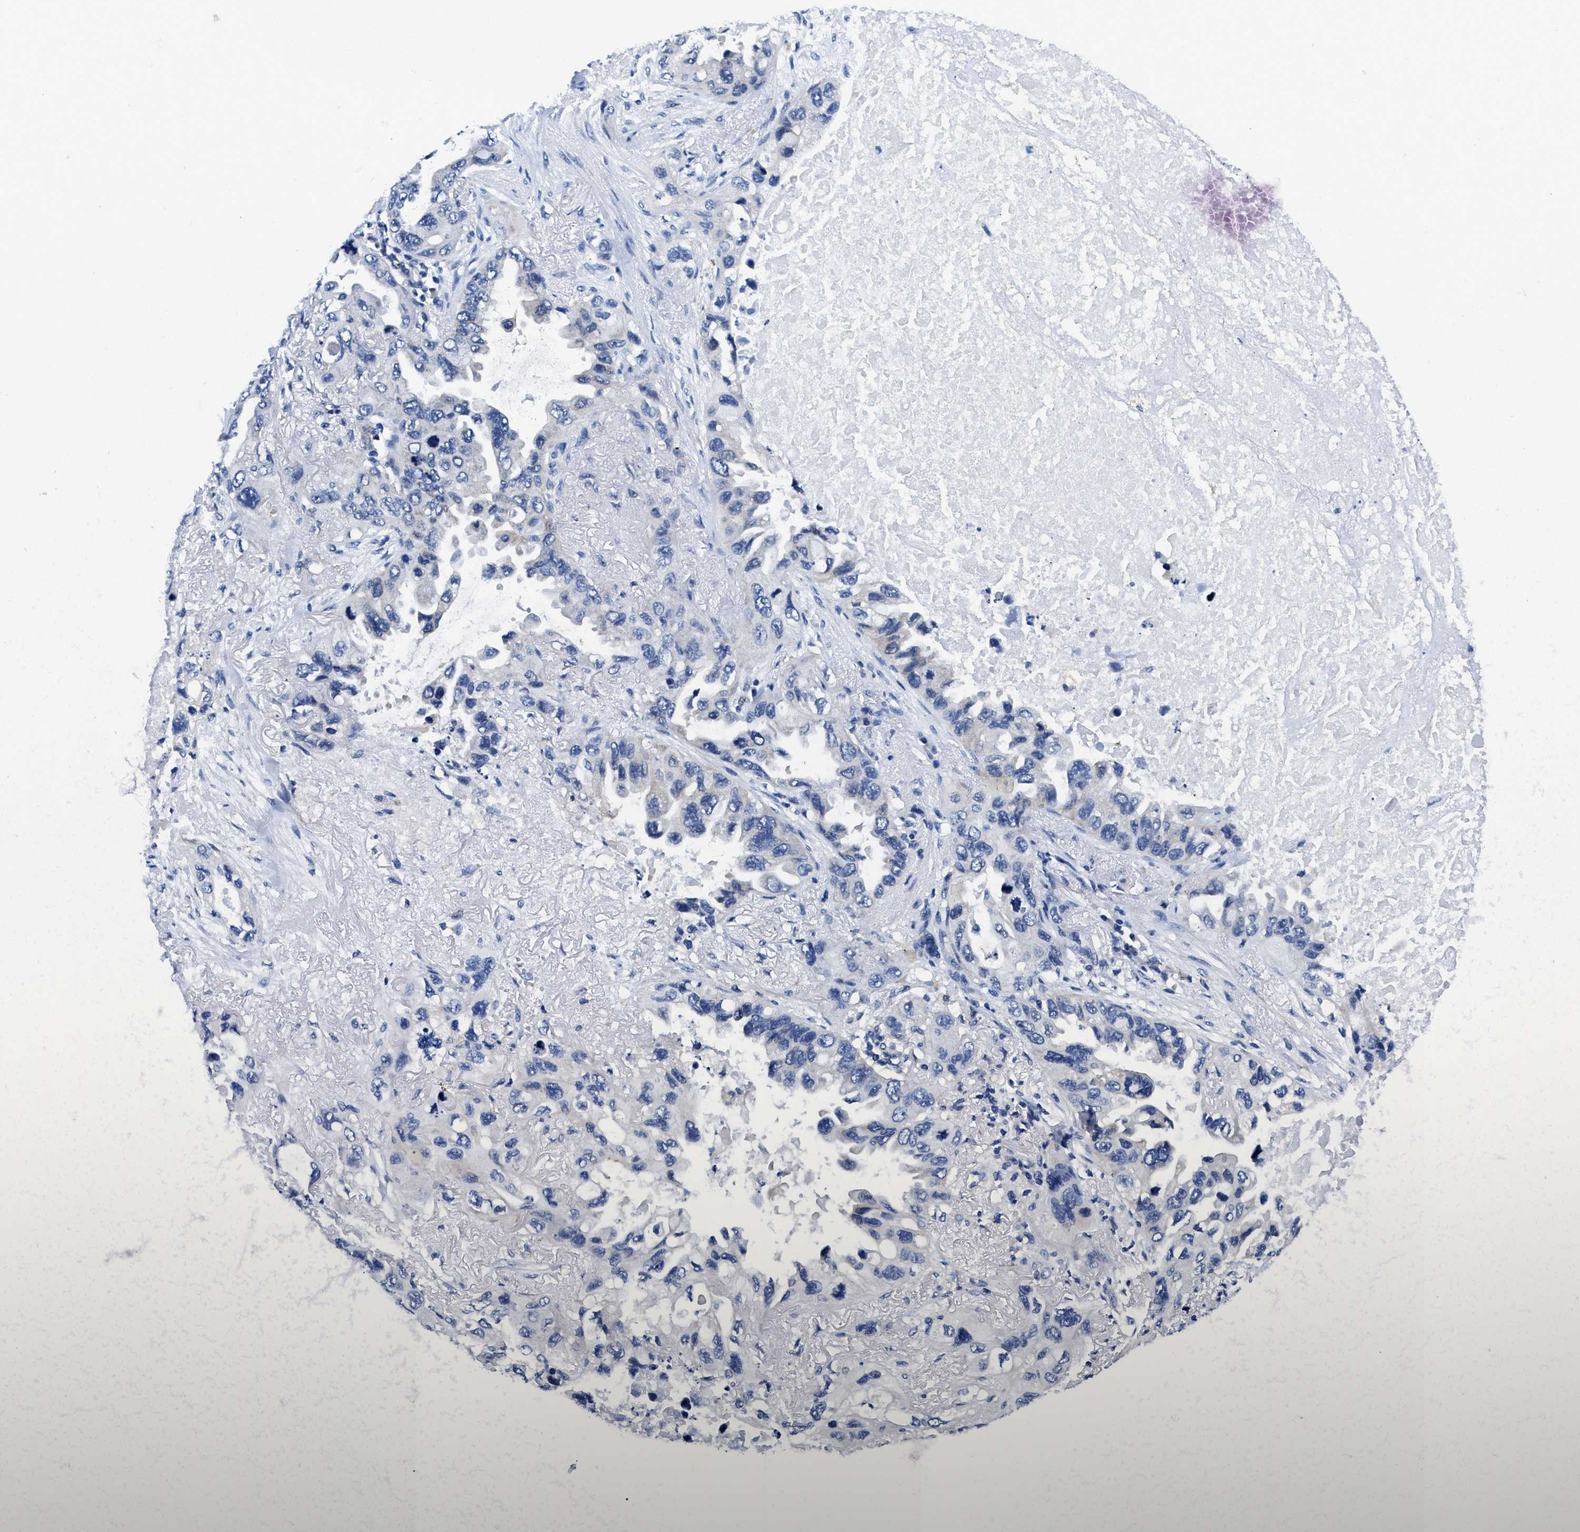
{"staining": {"intensity": "negative", "quantity": "none", "location": "none"}, "tissue": "lung cancer", "cell_type": "Tumor cells", "image_type": "cancer", "snomed": [{"axis": "morphology", "description": "Squamous cell carcinoma, NOS"}, {"axis": "topography", "description": "Lung"}], "caption": "IHC of squamous cell carcinoma (lung) reveals no positivity in tumor cells.", "gene": "SLC35F1", "patient": {"sex": "female", "age": 73}}